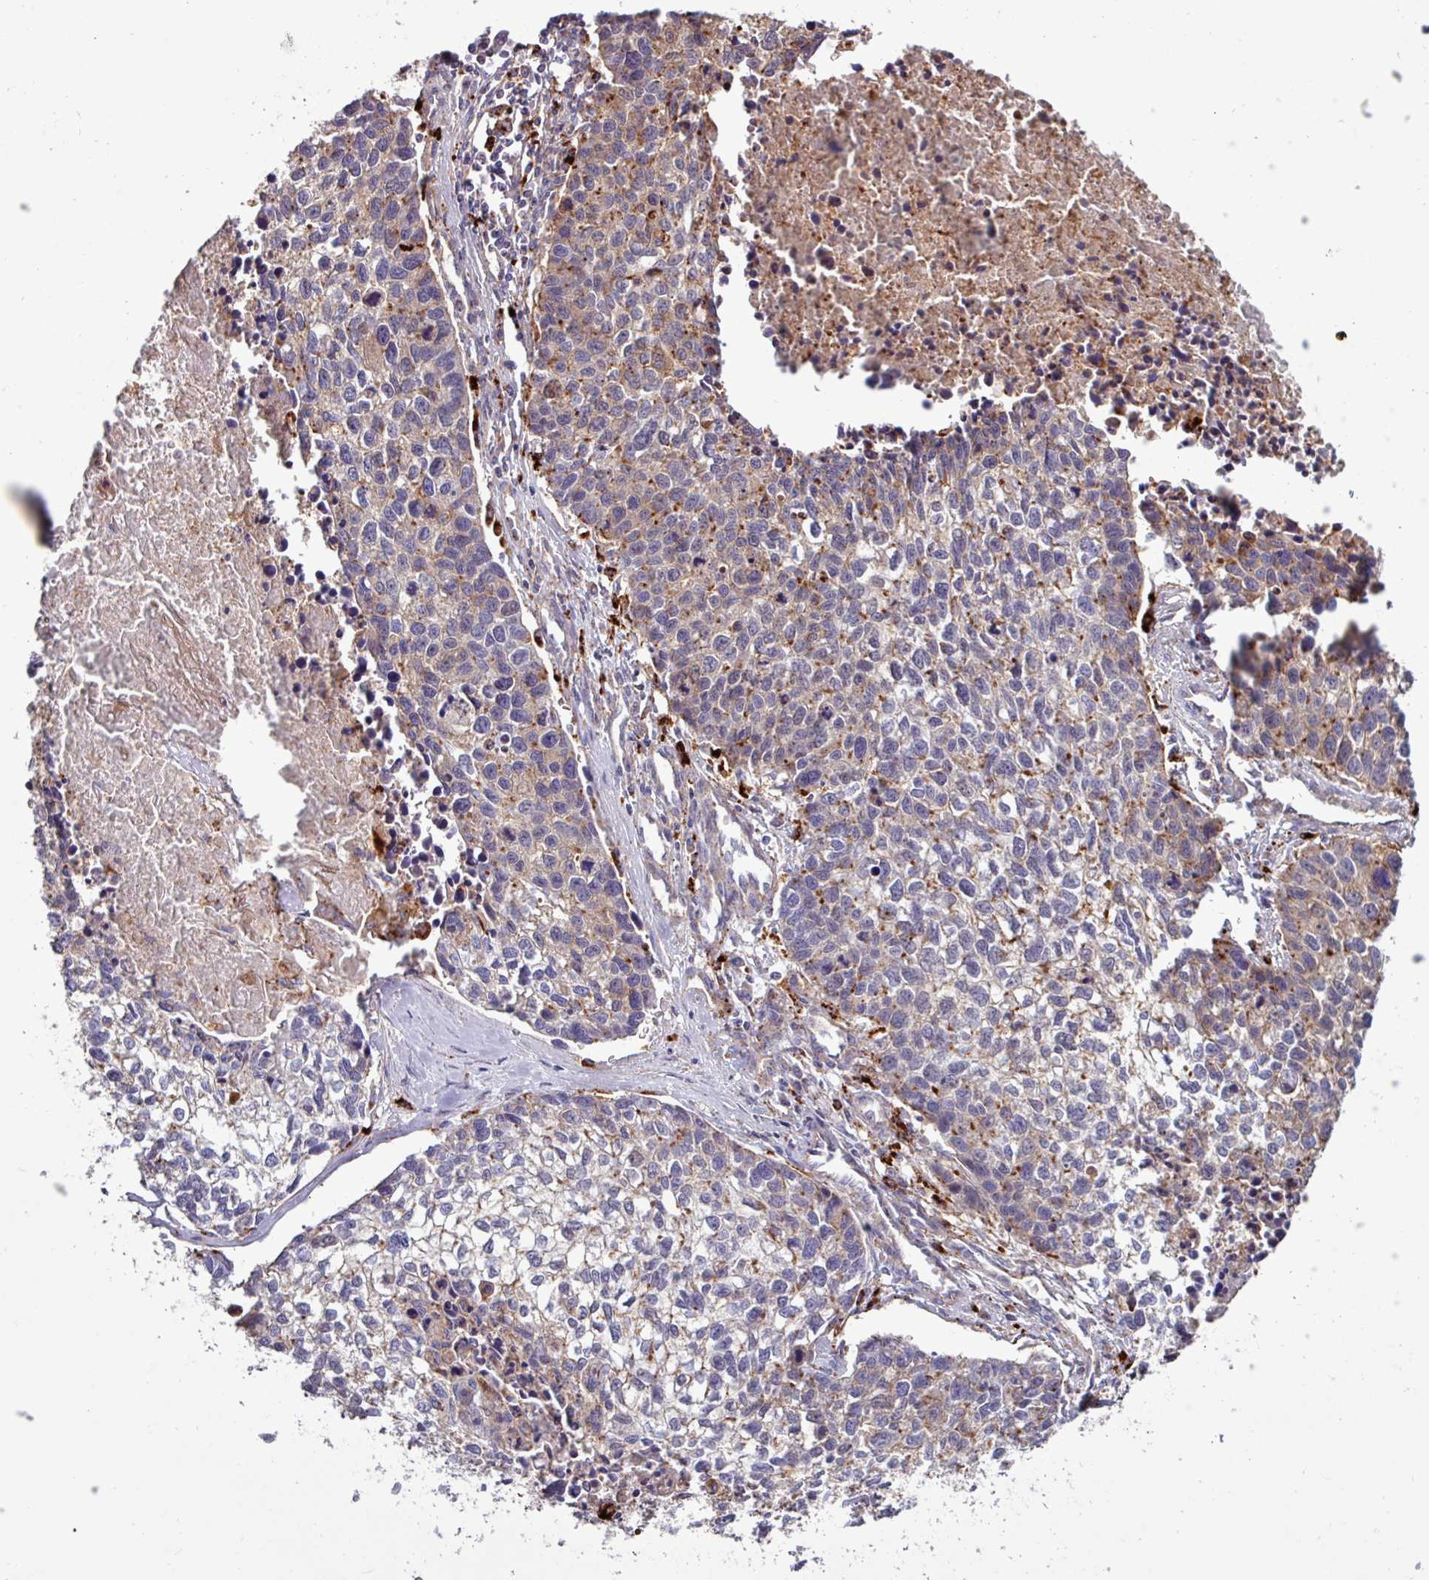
{"staining": {"intensity": "weak", "quantity": "25%-75%", "location": "cytoplasmic/membranous"}, "tissue": "lung cancer", "cell_type": "Tumor cells", "image_type": "cancer", "snomed": [{"axis": "morphology", "description": "Squamous cell carcinoma, NOS"}, {"axis": "topography", "description": "Lung"}], "caption": "Tumor cells show low levels of weak cytoplasmic/membranous staining in about 25%-75% of cells in human lung cancer (squamous cell carcinoma).", "gene": "AMIGO2", "patient": {"sex": "male", "age": 74}}